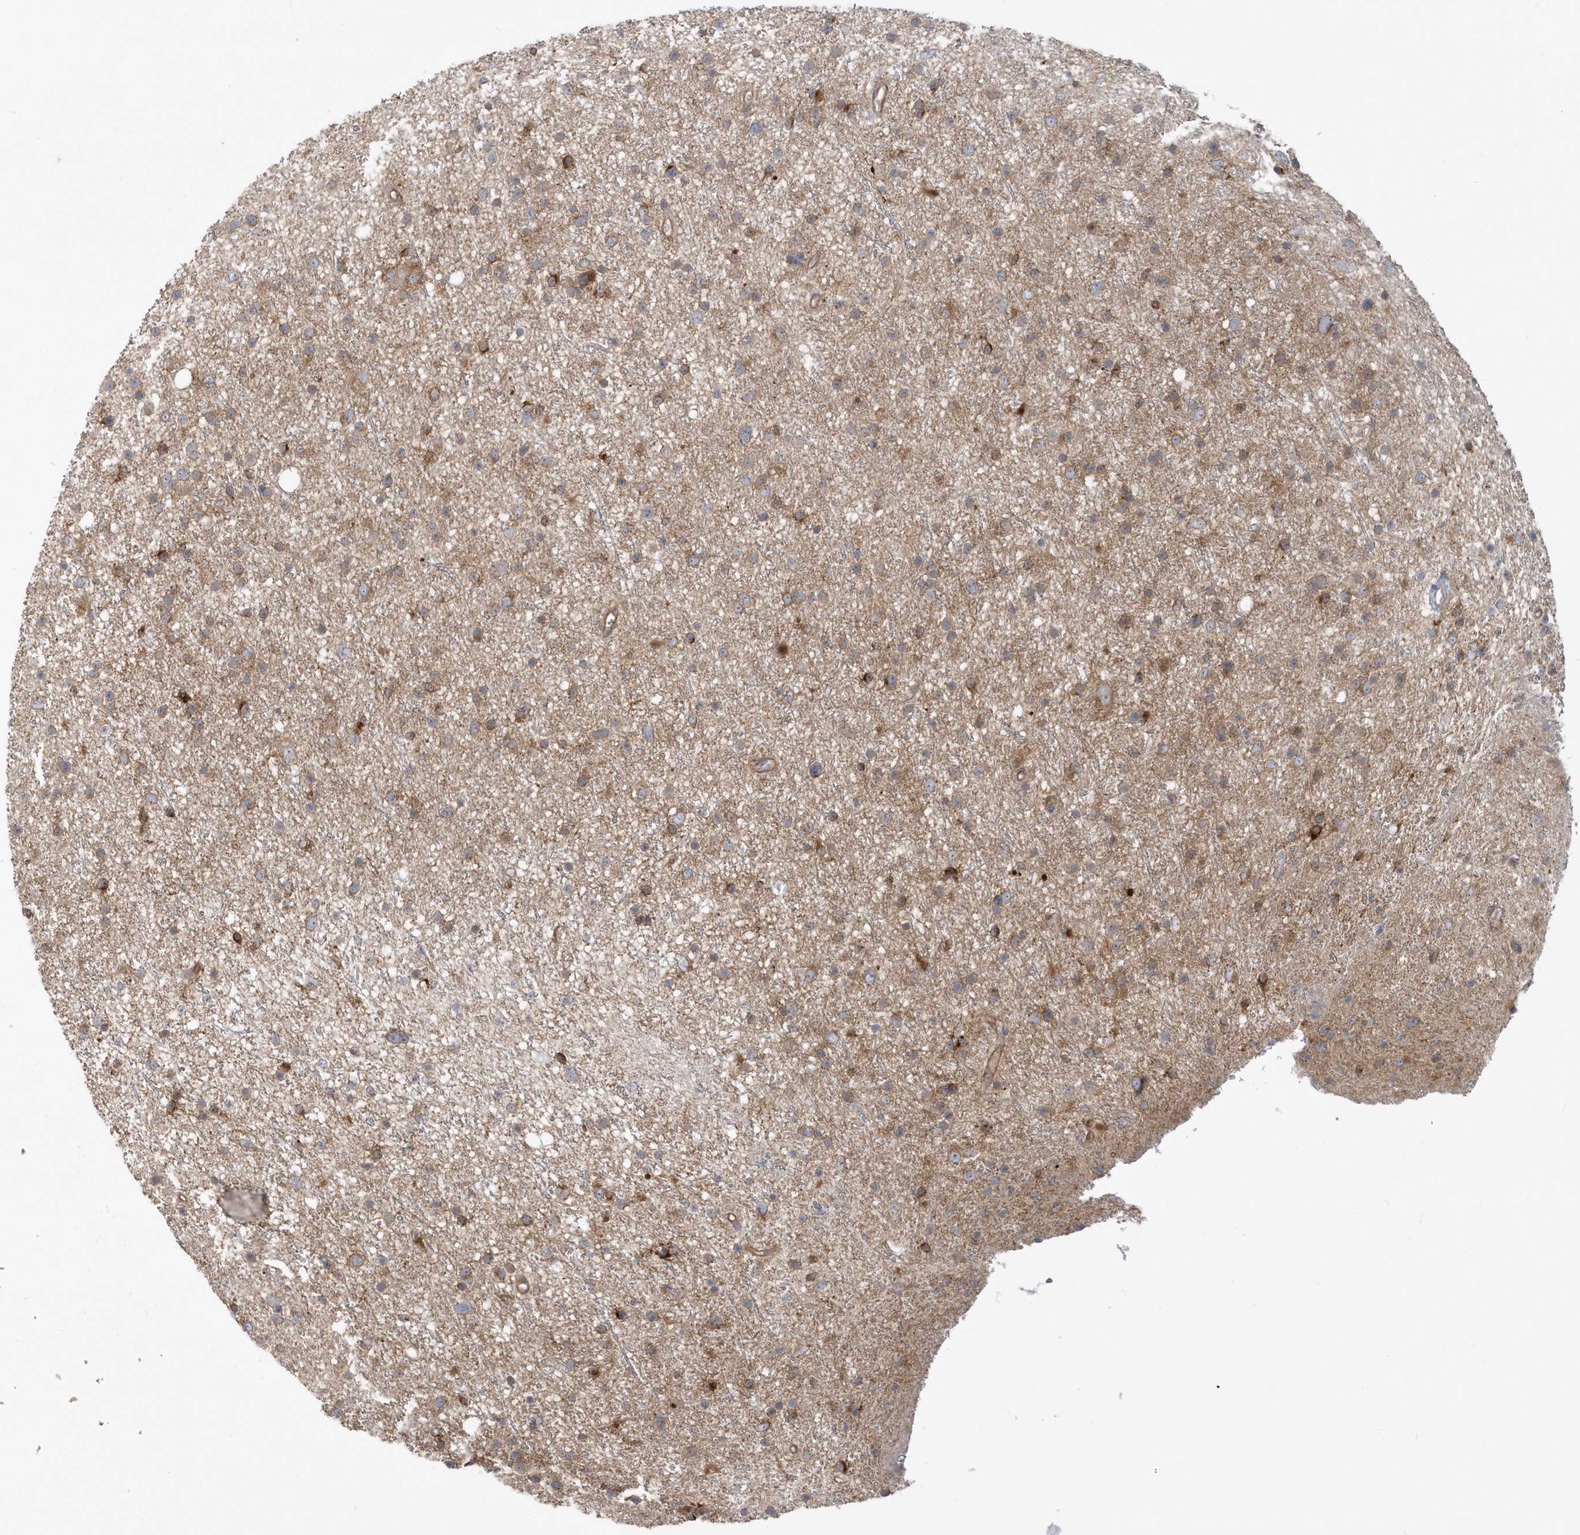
{"staining": {"intensity": "moderate", "quantity": "25%-75%", "location": "cytoplasmic/membranous"}, "tissue": "glioma", "cell_type": "Tumor cells", "image_type": "cancer", "snomed": [{"axis": "morphology", "description": "Glioma, malignant, Low grade"}, {"axis": "topography", "description": "Cerebral cortex"}], "caption": "A high-resolution micrograph shows immunohistochemistry (IHC) staining of low-grade glioma (malignant), which displays moderate cytoplasmic/membranous positivity in approximately 25%-75% of tumor cells.", "gene": "RAI14", "patient": {"sex": "female", "age": 39}}